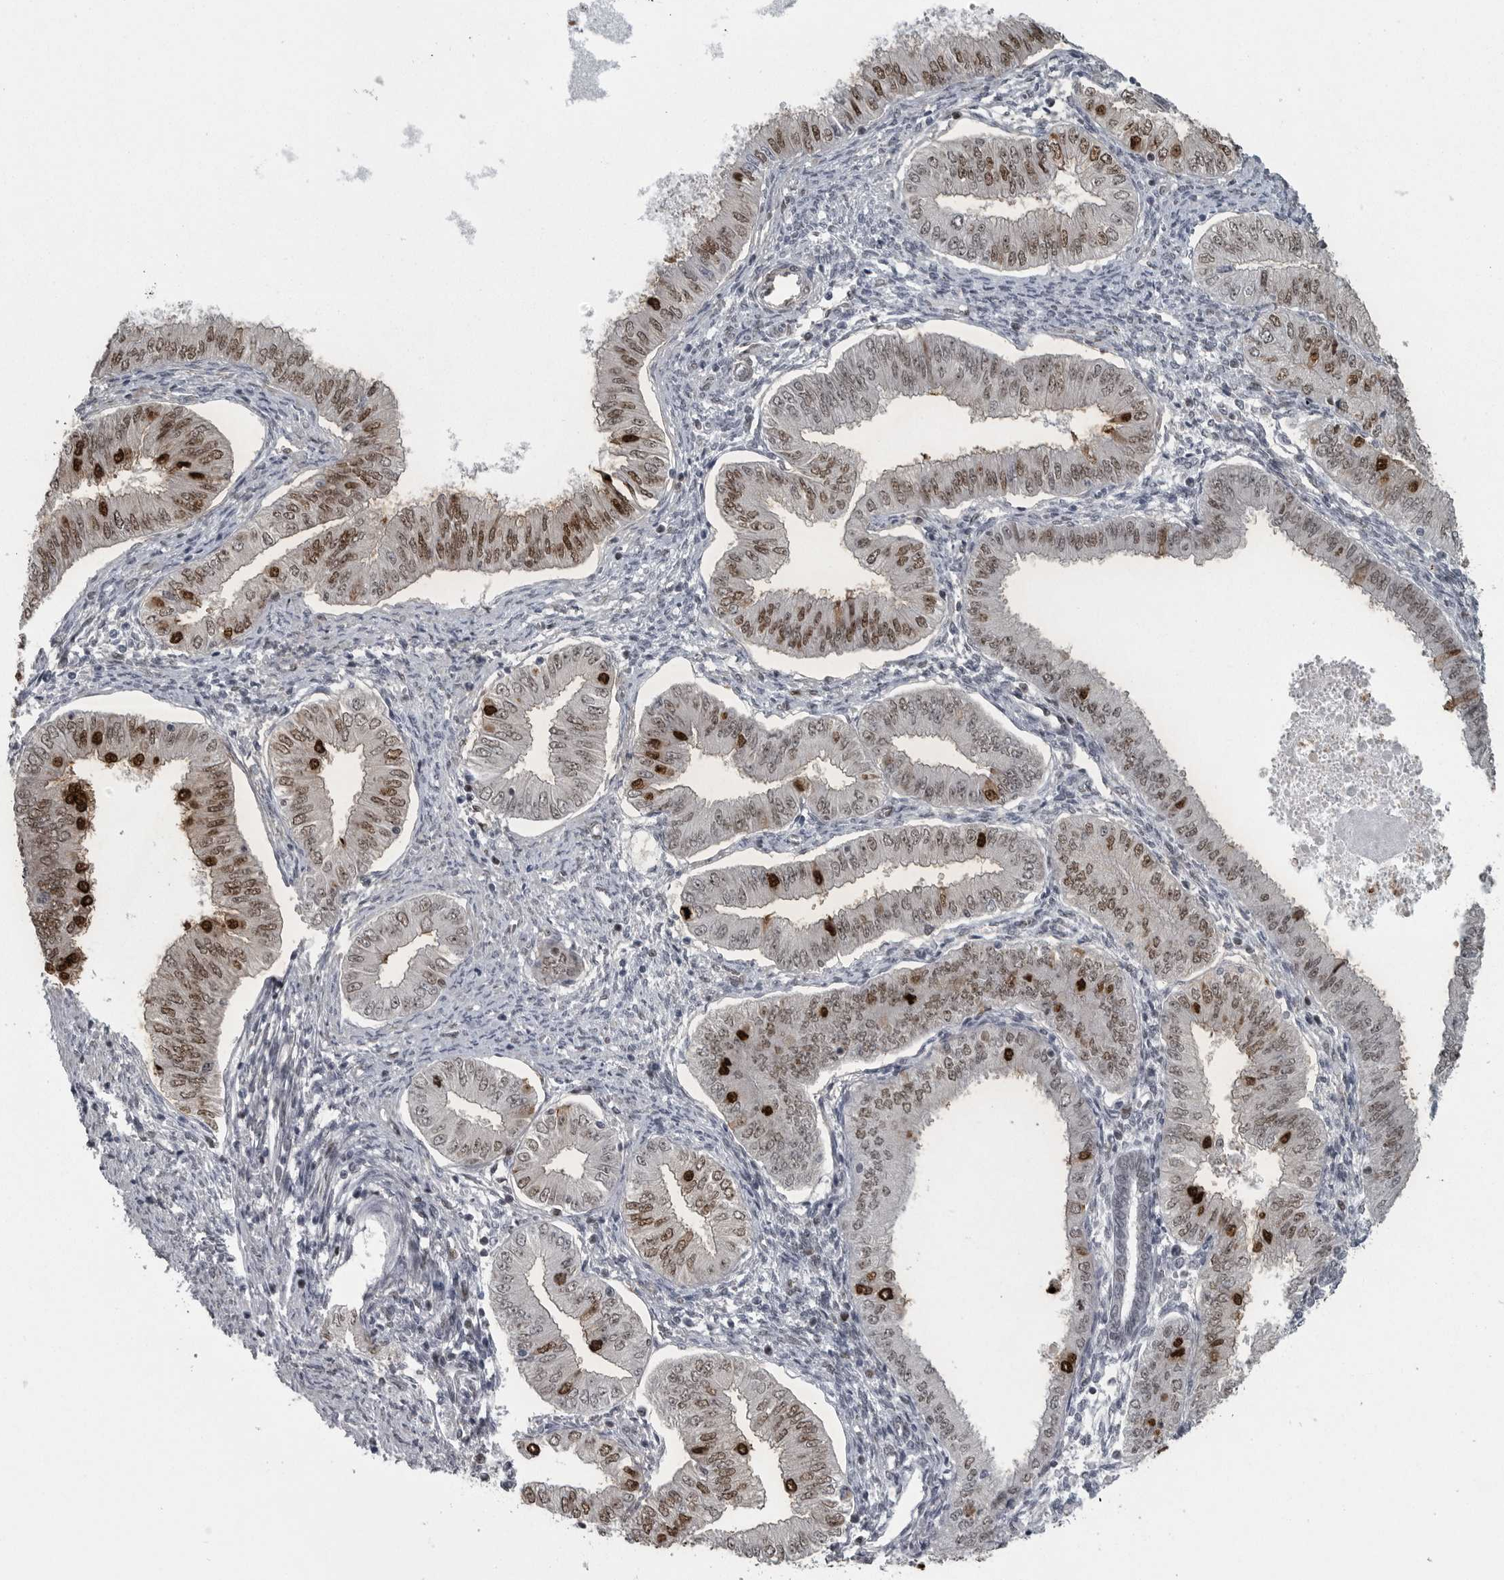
{"staining": {"intensity": "strong", "quantity": "25%-75%", "location": "nuclear"}, "tissue": "endometrial cancer", "cell_type": "Tumor cells", "image_type": "cancer", "snomed": [{"axis": "morphology", "description": "Normal tissue, NOS"}, {"axis": "morphology", "description": "Adenocarcinoma, NOS"}, {"axis": "topography", "description": "Endometrium"}], "caption": "Strong nuclear protein expression is present in approximately 25%-75% of tumor cells in endometrial adenocarcinoma.", "gene": "HMGN3", "patient": {"sex": "female", "age": 53}}